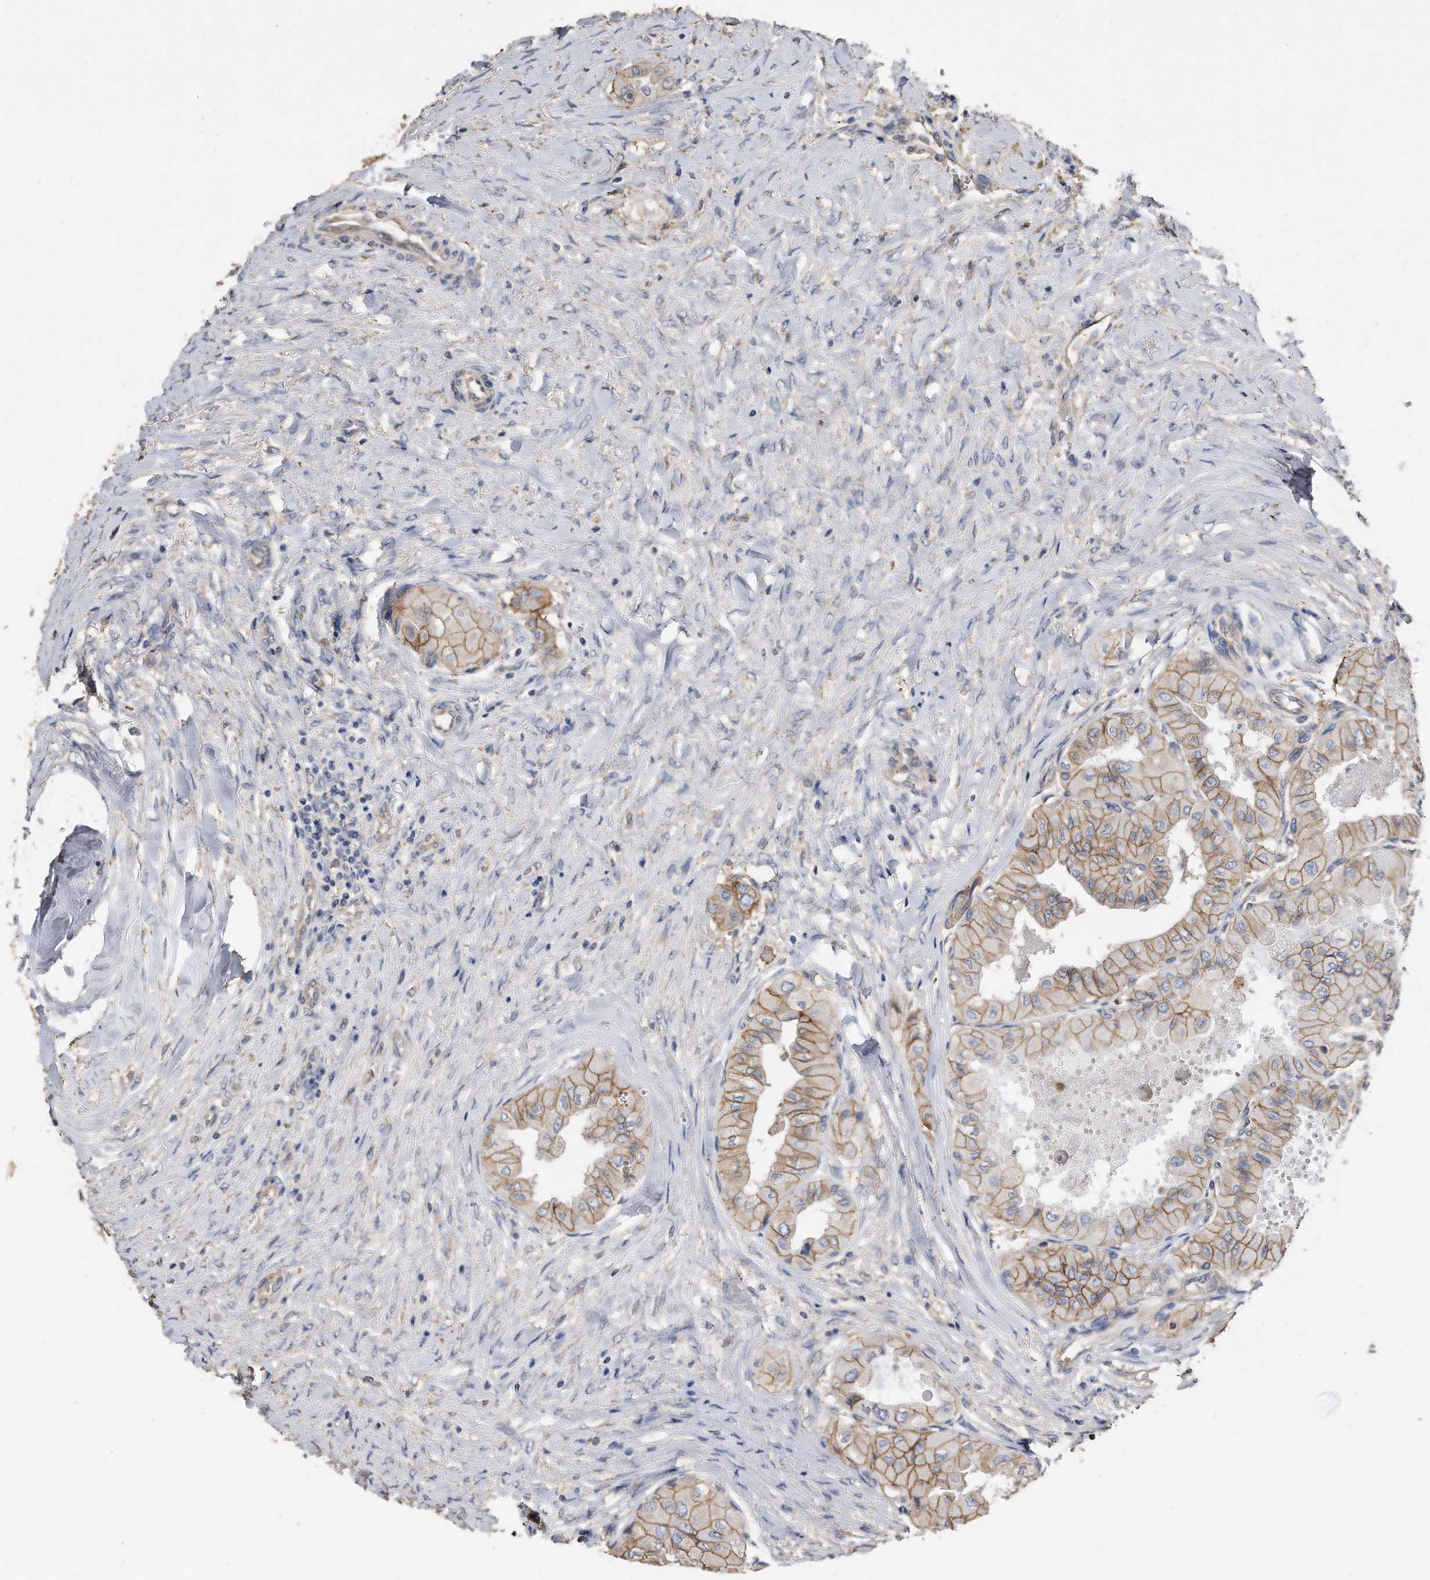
{"staining": {"intensity": "moderate", "quantity": ">75%", "location": "cytoplasmic/membranous"}, "tissue": "thyroid cancer", "cell_type": "Tumor cells", "image_type": "cancer", "snomed": [{"axis": "morphology", "description": "Papillary adenocarcinoma, NOS"}, {"axis": "topography", "description": "Thyroid gland"}], "caption": "High-power microscopy captured an immunohistochemistry (IHC) micrograph of thyroid cancer, revealing moderate cytoplasmic/membranous staining in approximately >75% of tumor cells. (DAB (3,3'-diaminobenzidine) IHC, brown staining for protein, blue staining for nuclei).", "gene": "CDCP1", "patient": {"sex": "female", "age": 59}}